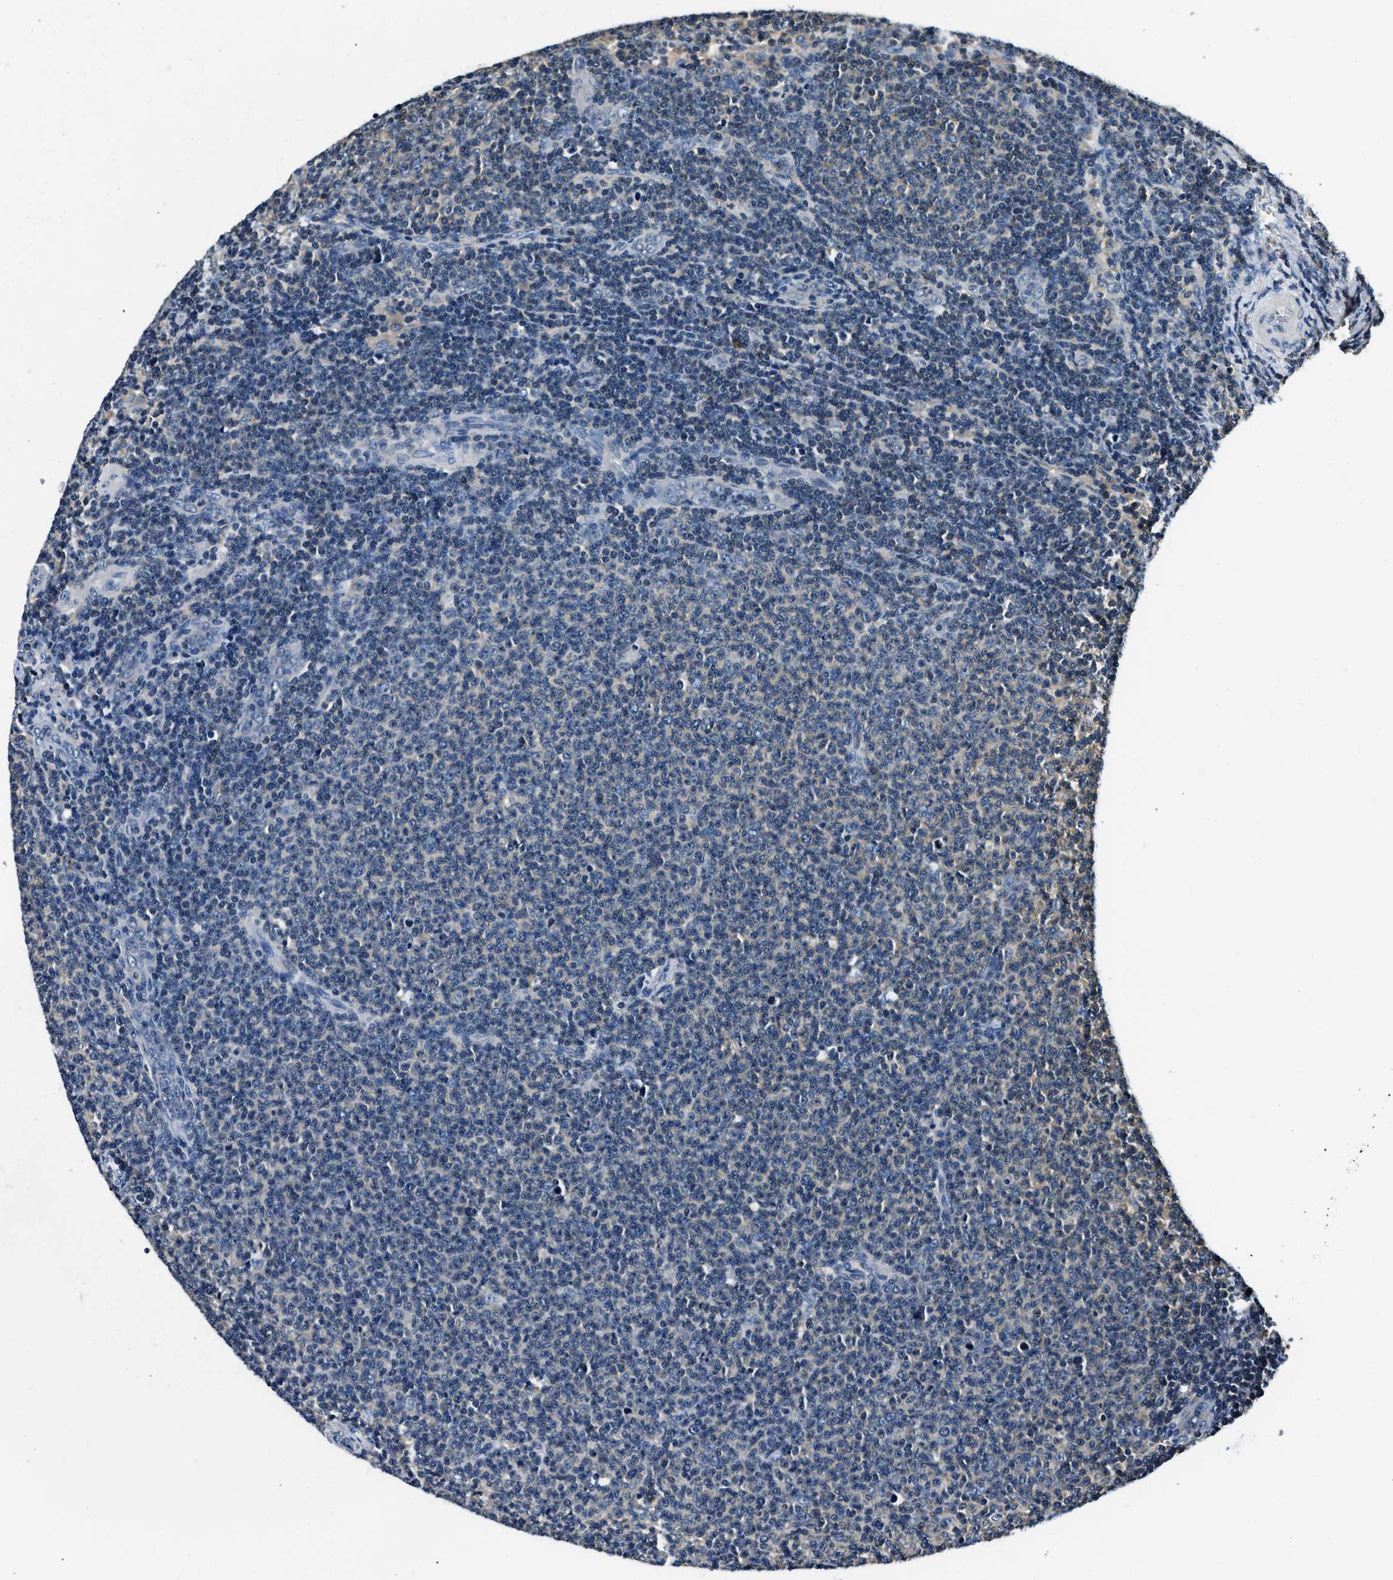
{"staining": {"intensity": "negative", "quantity": "none", "location": "none"}, "tissue": "lymphoma", "cell_type": "Tumor cells", "image_type": "cancer", "snomed": [{"axis": "morphology", "description": "Malignant lymphoma, non-Hodgkin's type, Low grade"}, {"axis": "topography", "description": "Lymph node"}], "caption": "The immunohistochemistry photomicrograph has no significant positivity in tumor cells of low-grade malignant lymphoma, non-Hodgkin's type tissue.", "gene": "RESF1", "patient": {"sex": "male", "age": 66}}